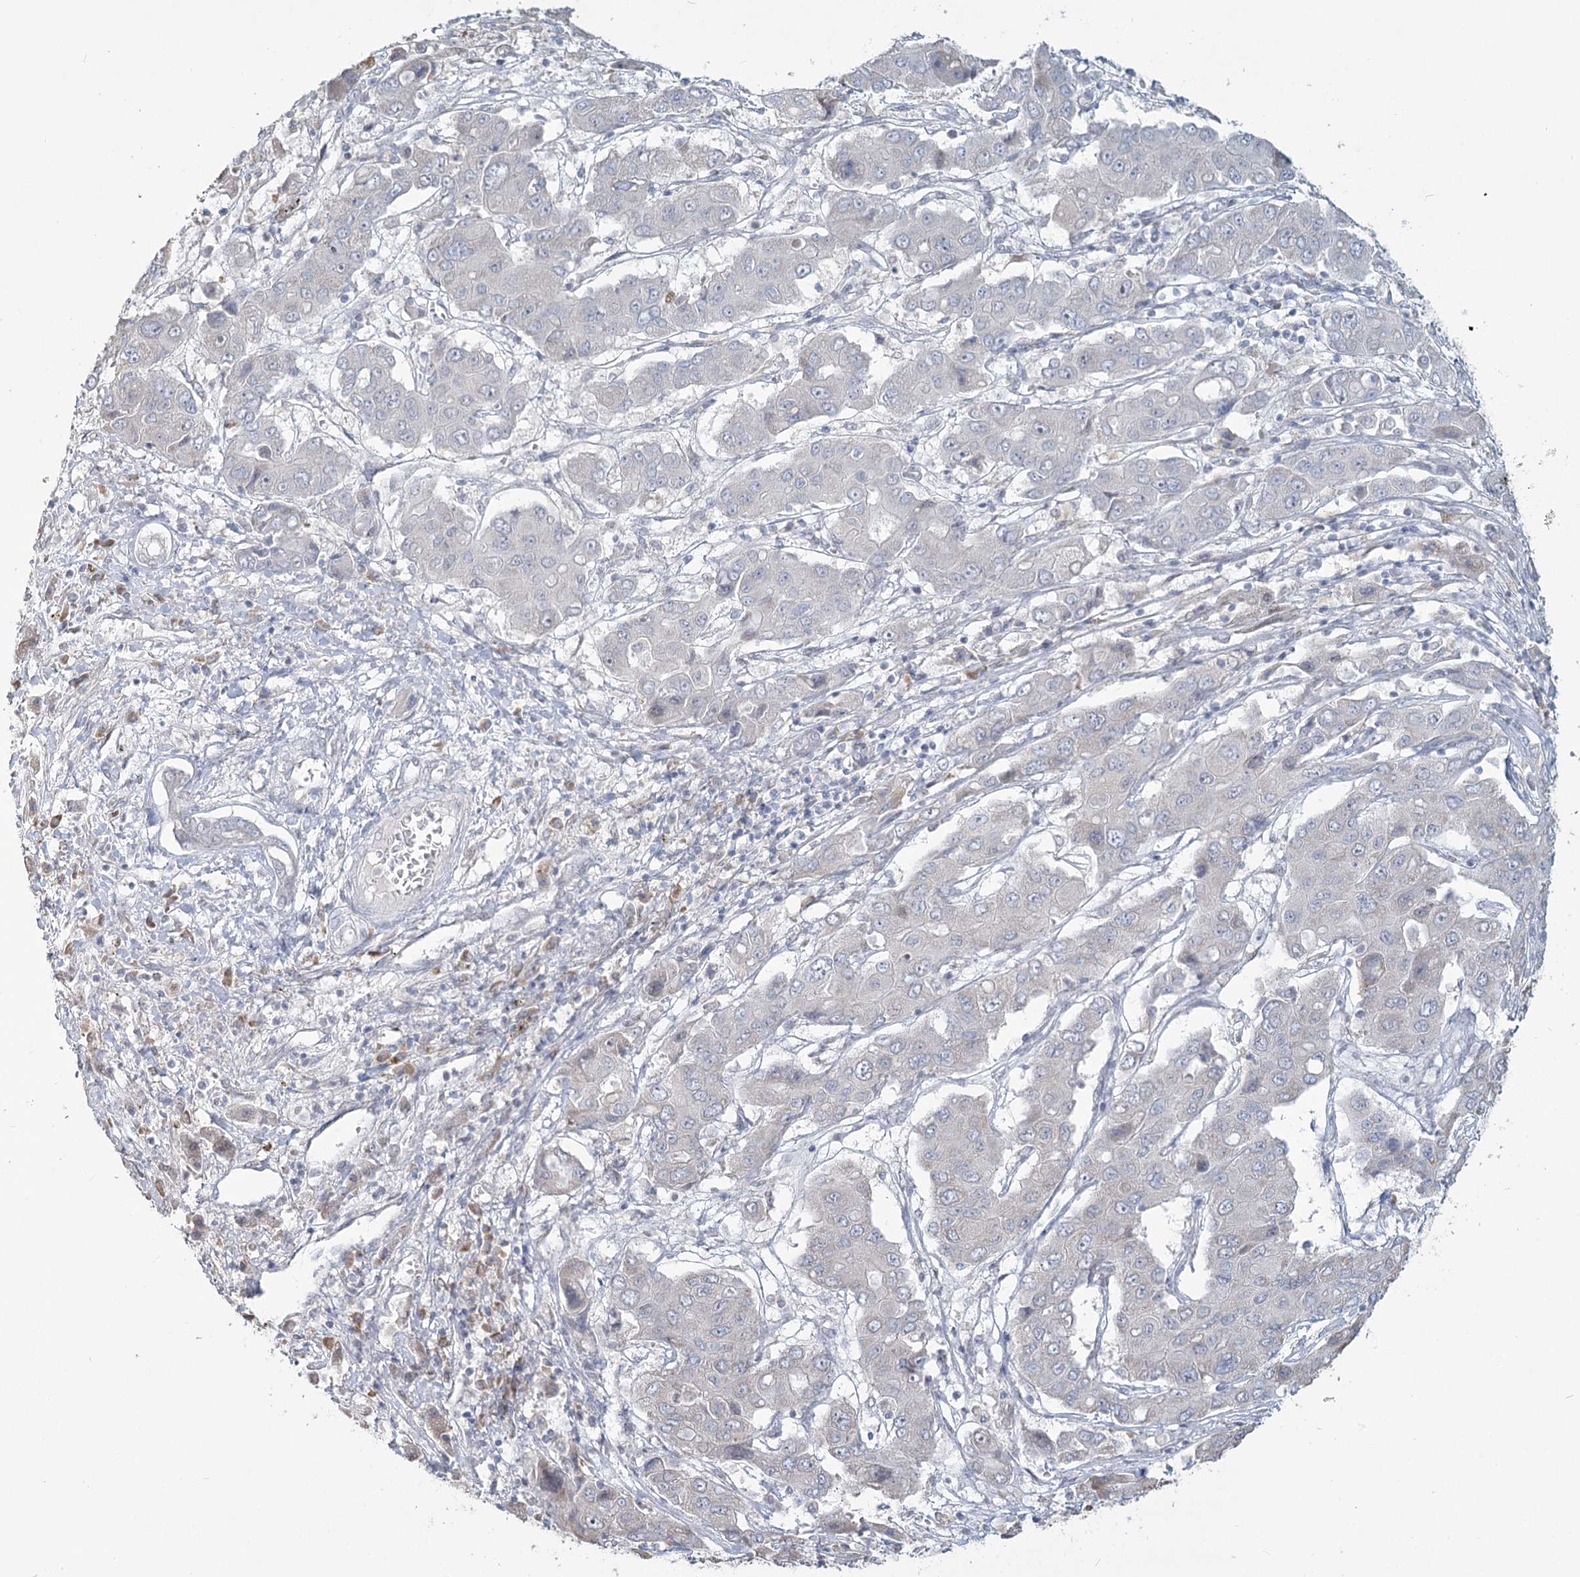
{"staining": {"intensity": "negative", "quantity": "none", "location": "none"}, "tissue": "liver cancer", "cell_type": "Tumor cells", "image_type": "cancer", "snomed": [{"axis": "morphology", "description": "Cholangiocarcinoma"}, {"axis": "topography", "description": "Liver"}], "caption": "Immunohistochemistry (IHC) of human cholangiocarcinoma (liver) shows no staining in tumor cells.", "gene": "SLC9A3", "patient": {"sex": "male", "age": 67}}